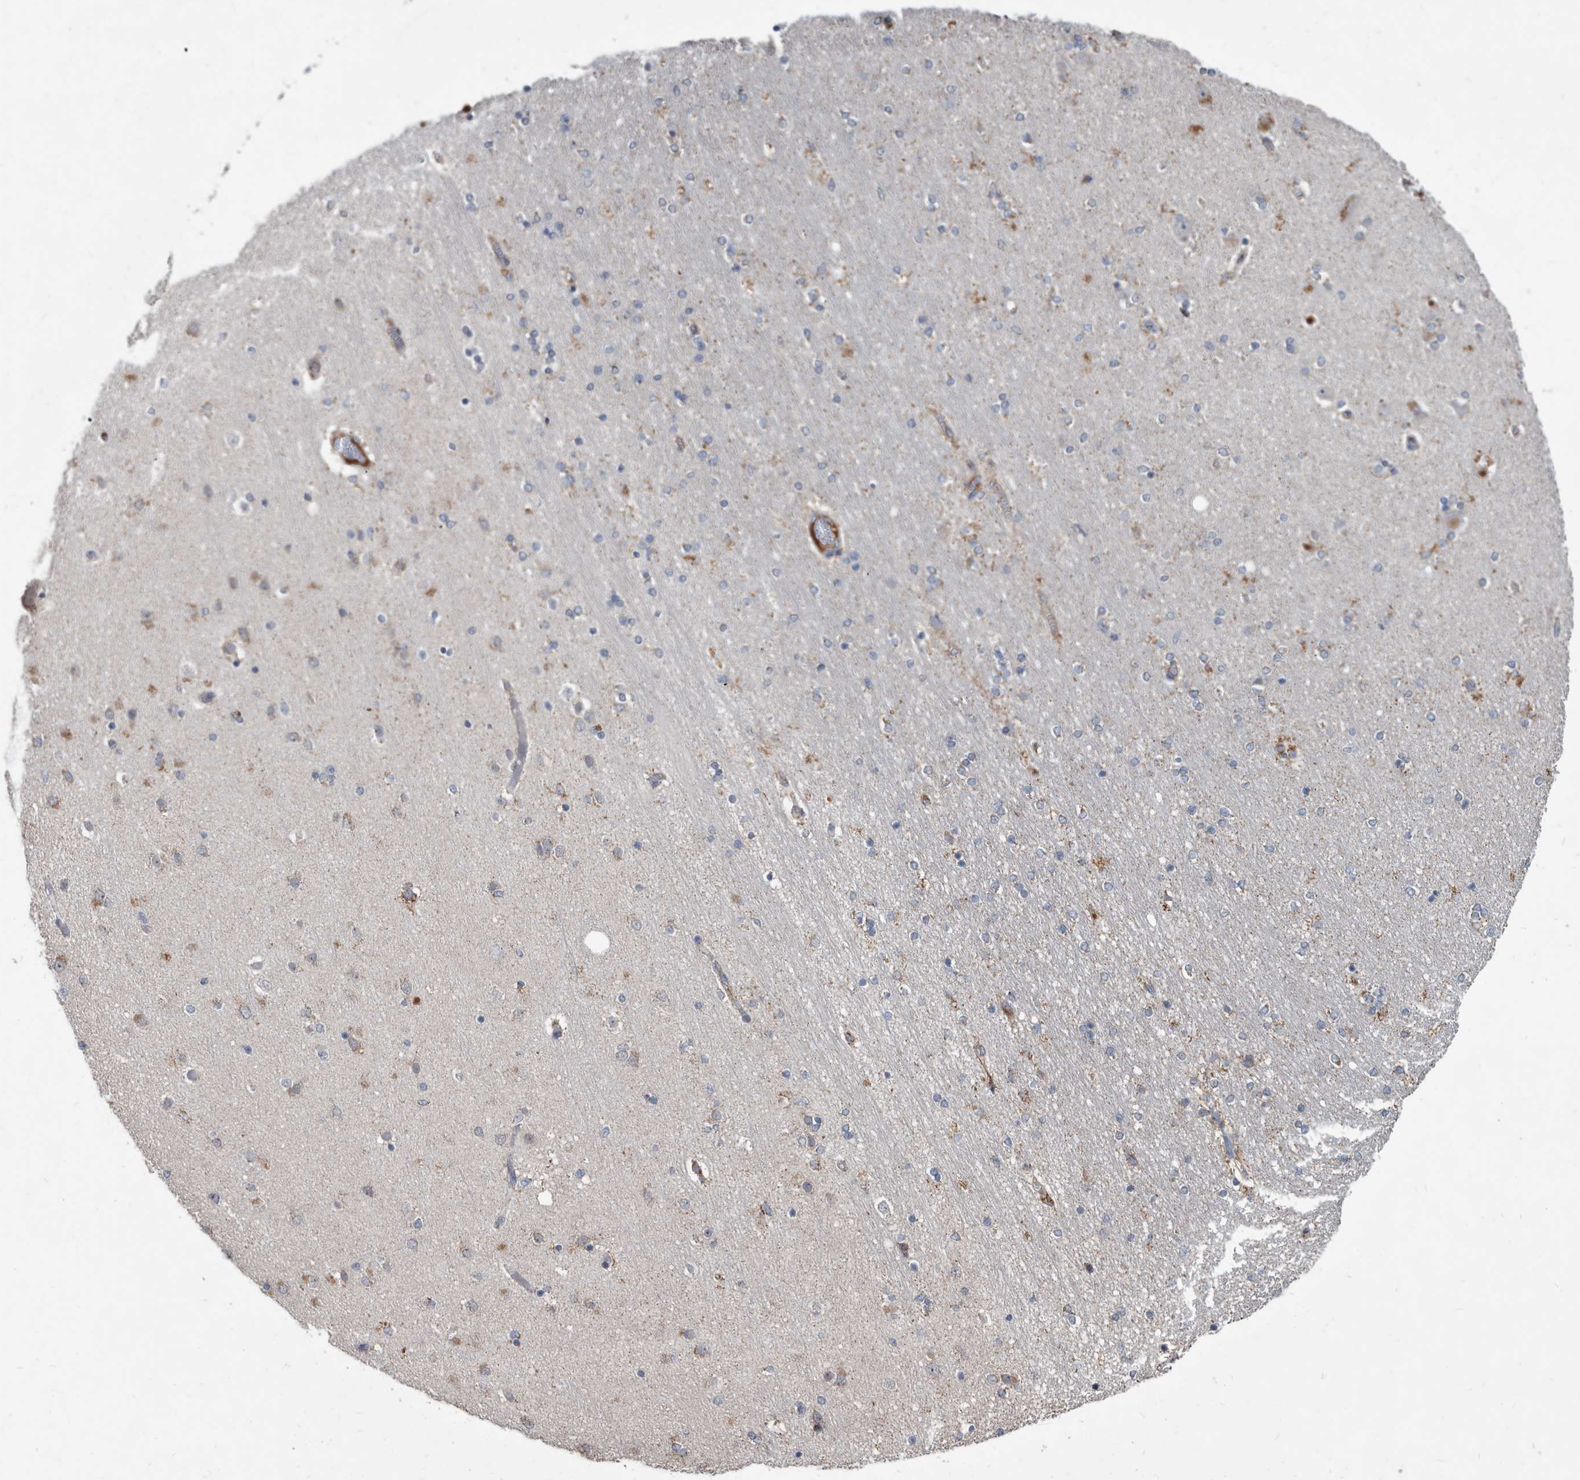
{"staining": {"intensity": "moderate", "quantity": "25%-75%", "location": "cytoplasmic/membranous"}, "tissue": "hippocampus", "cell_type": "Glial cells", "image_type": "normal", "snomed": [{"axis": "morphology", "description": "Normal tissue, NOS"}, {"axis": "topography", "description": "Hippocampus"}], "caption": "Protein expression analysis of normal hippocampus shows moderate cytoplasmic/membranous positivity in approximately 25%-75% of glial cells. The protein of interest is shown in brown color, while the nuclei are stained blue.", "gene": "PI15", "patient": {"sex": "female", "age": 54}}